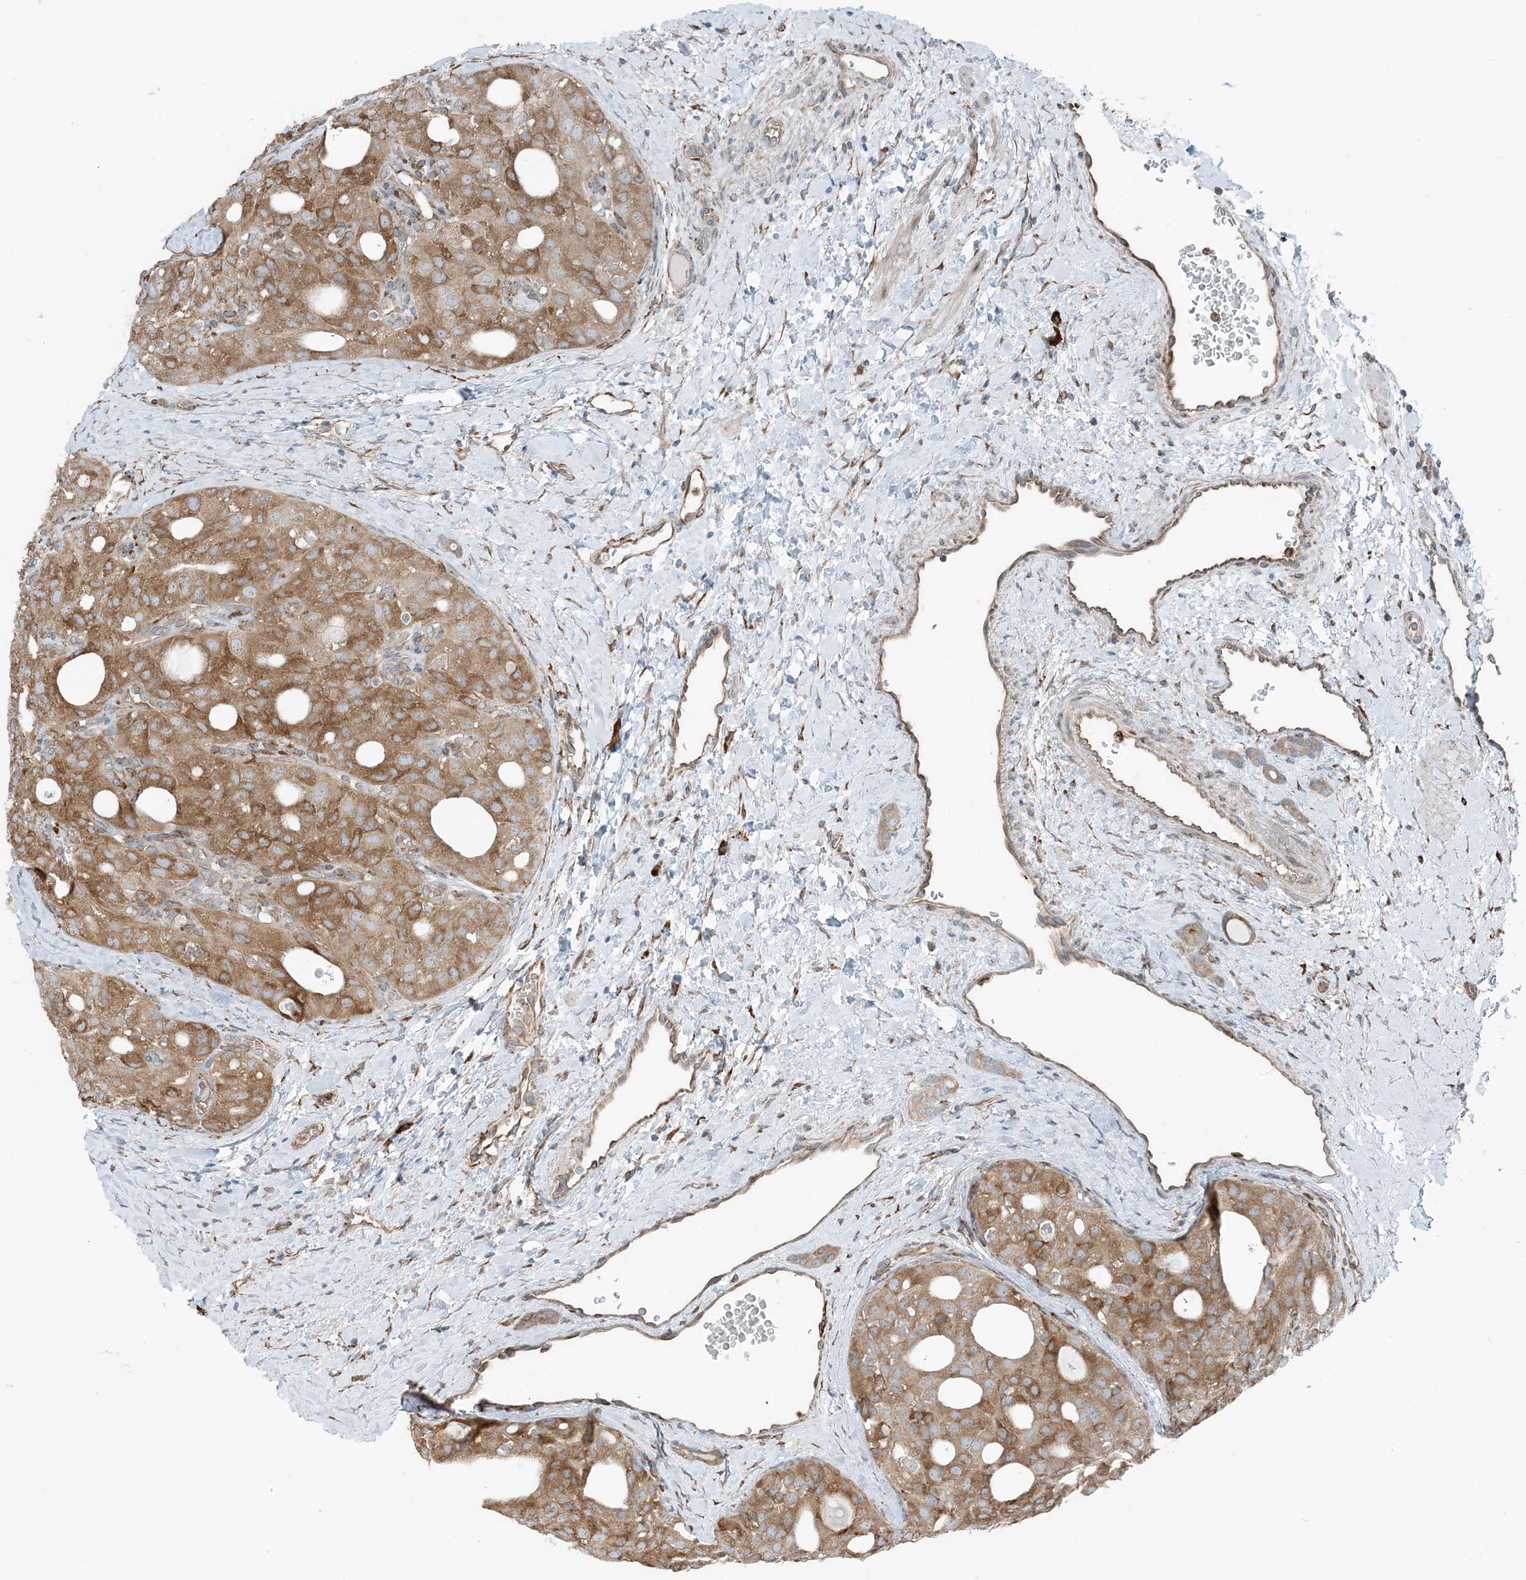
{"staining": {"intensity": "moderate", "quantity": ">75%", "location": "cytoplasmic/membranous"}, "tissue": "thyroid cancer", "cell_type": "Tumor cells", "image_type": "cancer", "snomed": [{"axis": "morphology", "description": "Follicular adenoma carcinoma, NOS"}, {"axis": "topography", "description": "Thyroid gland"}], "caption": "Thyroid cancer (follicular adenoma carcinoma) stained for a protein (brown) demonstrates moderate cytoplasmic/membranous positive staining in about >75% of tumor cells.", "gene": "CERKL", "patient": {"sex": "male", "age": 75}}